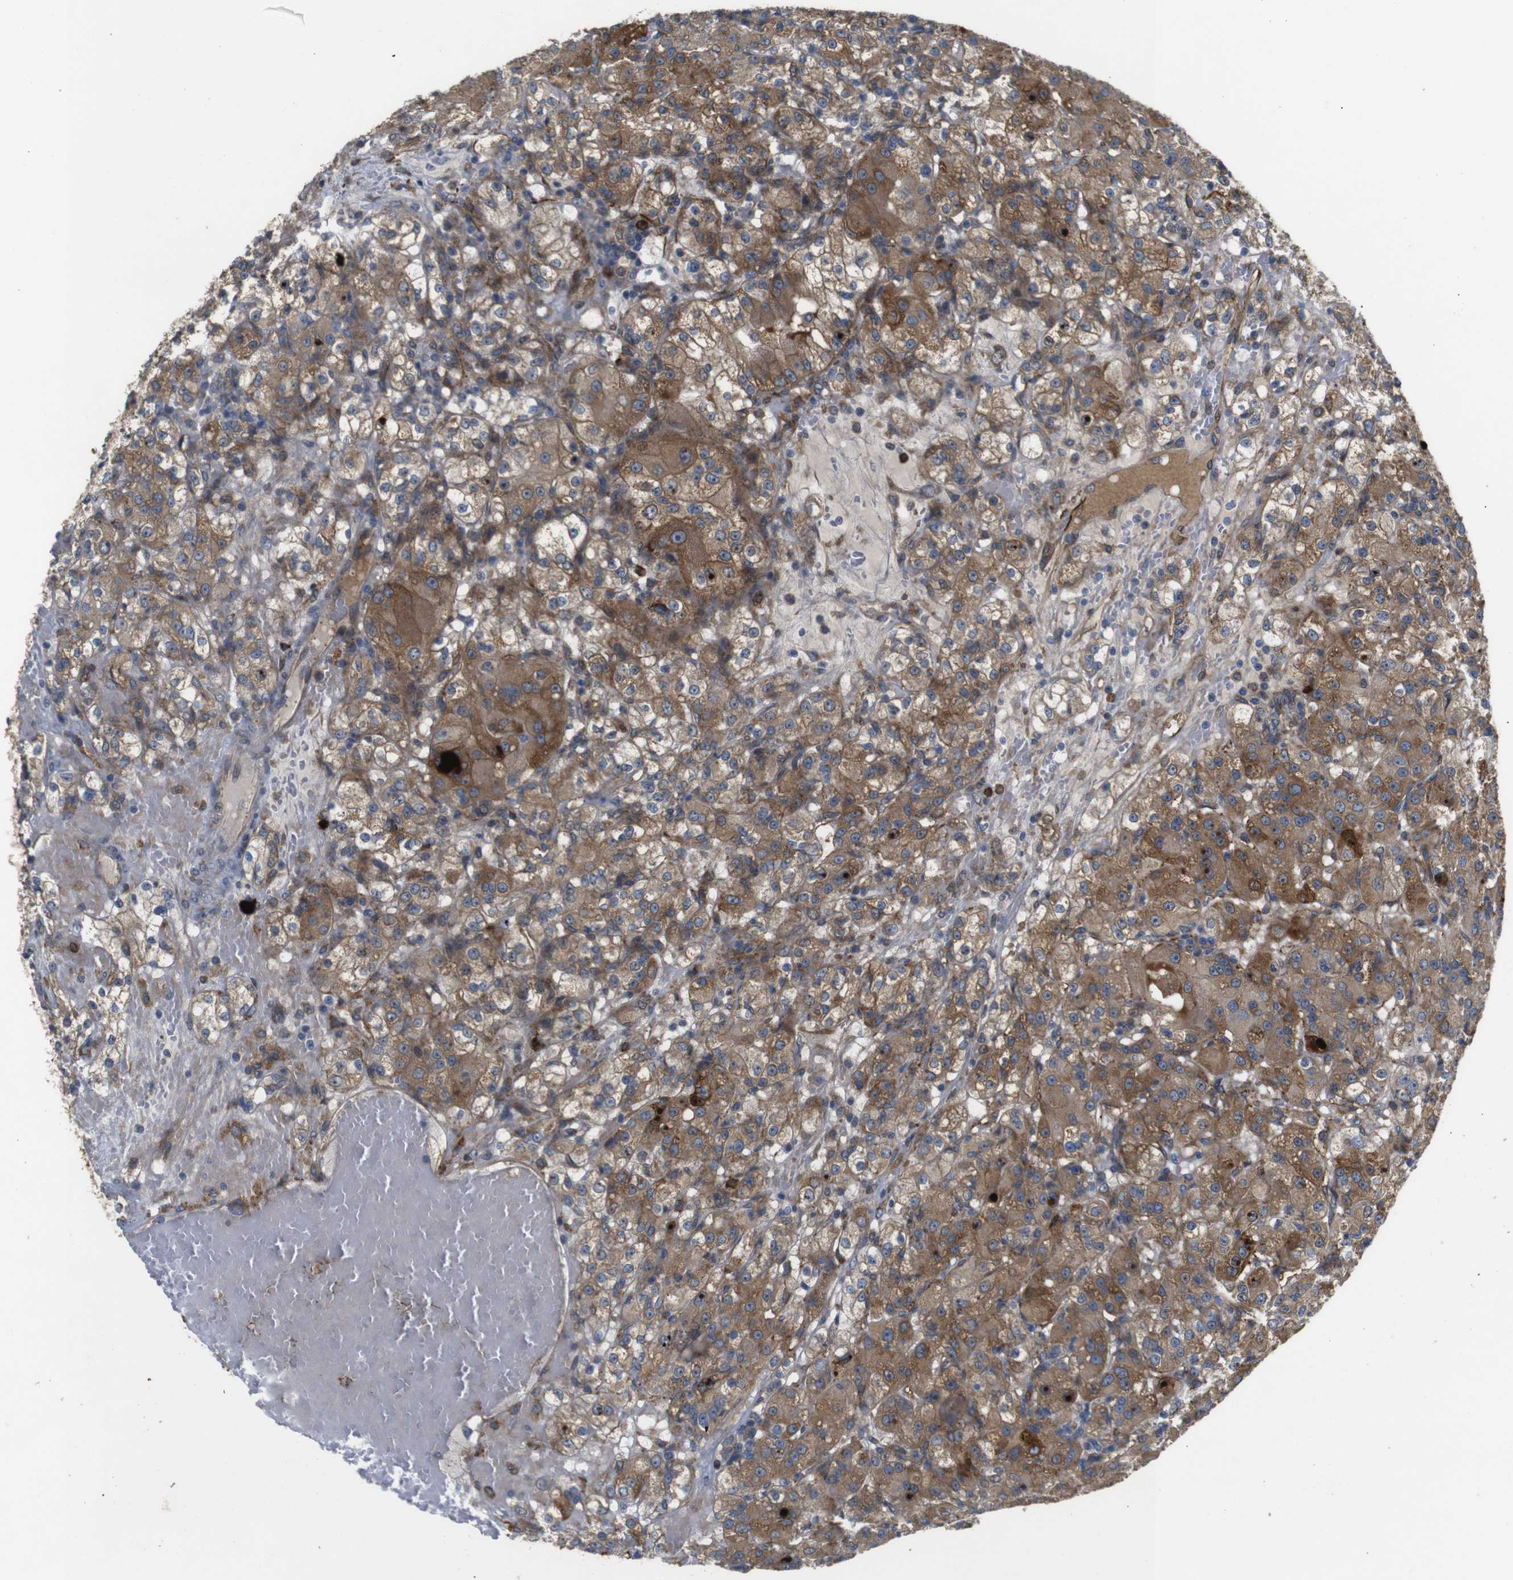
{"staining": {"intensity": "moderate", "quantity": ">75%", "location": "cytoplasmic/membranous"}, "tissue": "renal cancer", "cell_type": "Tumor cells", "image_type": "cancer", "snomed": [{"axis": "morphology", "description": "Normal tissue, NOS"}, {"axis": "morphology", "description": "Adenocarcinoma, NOS"}, {"axis": "topography", "description": "Kidney"}], "caption": "A brown stain labels moderate cytoplasmic/membranous positivity of a protein in human renal cancer (adenocarcinoma) tumor cells.", "gene": "UBE2G2", "patient": {"sex": "male", "age": 61}}